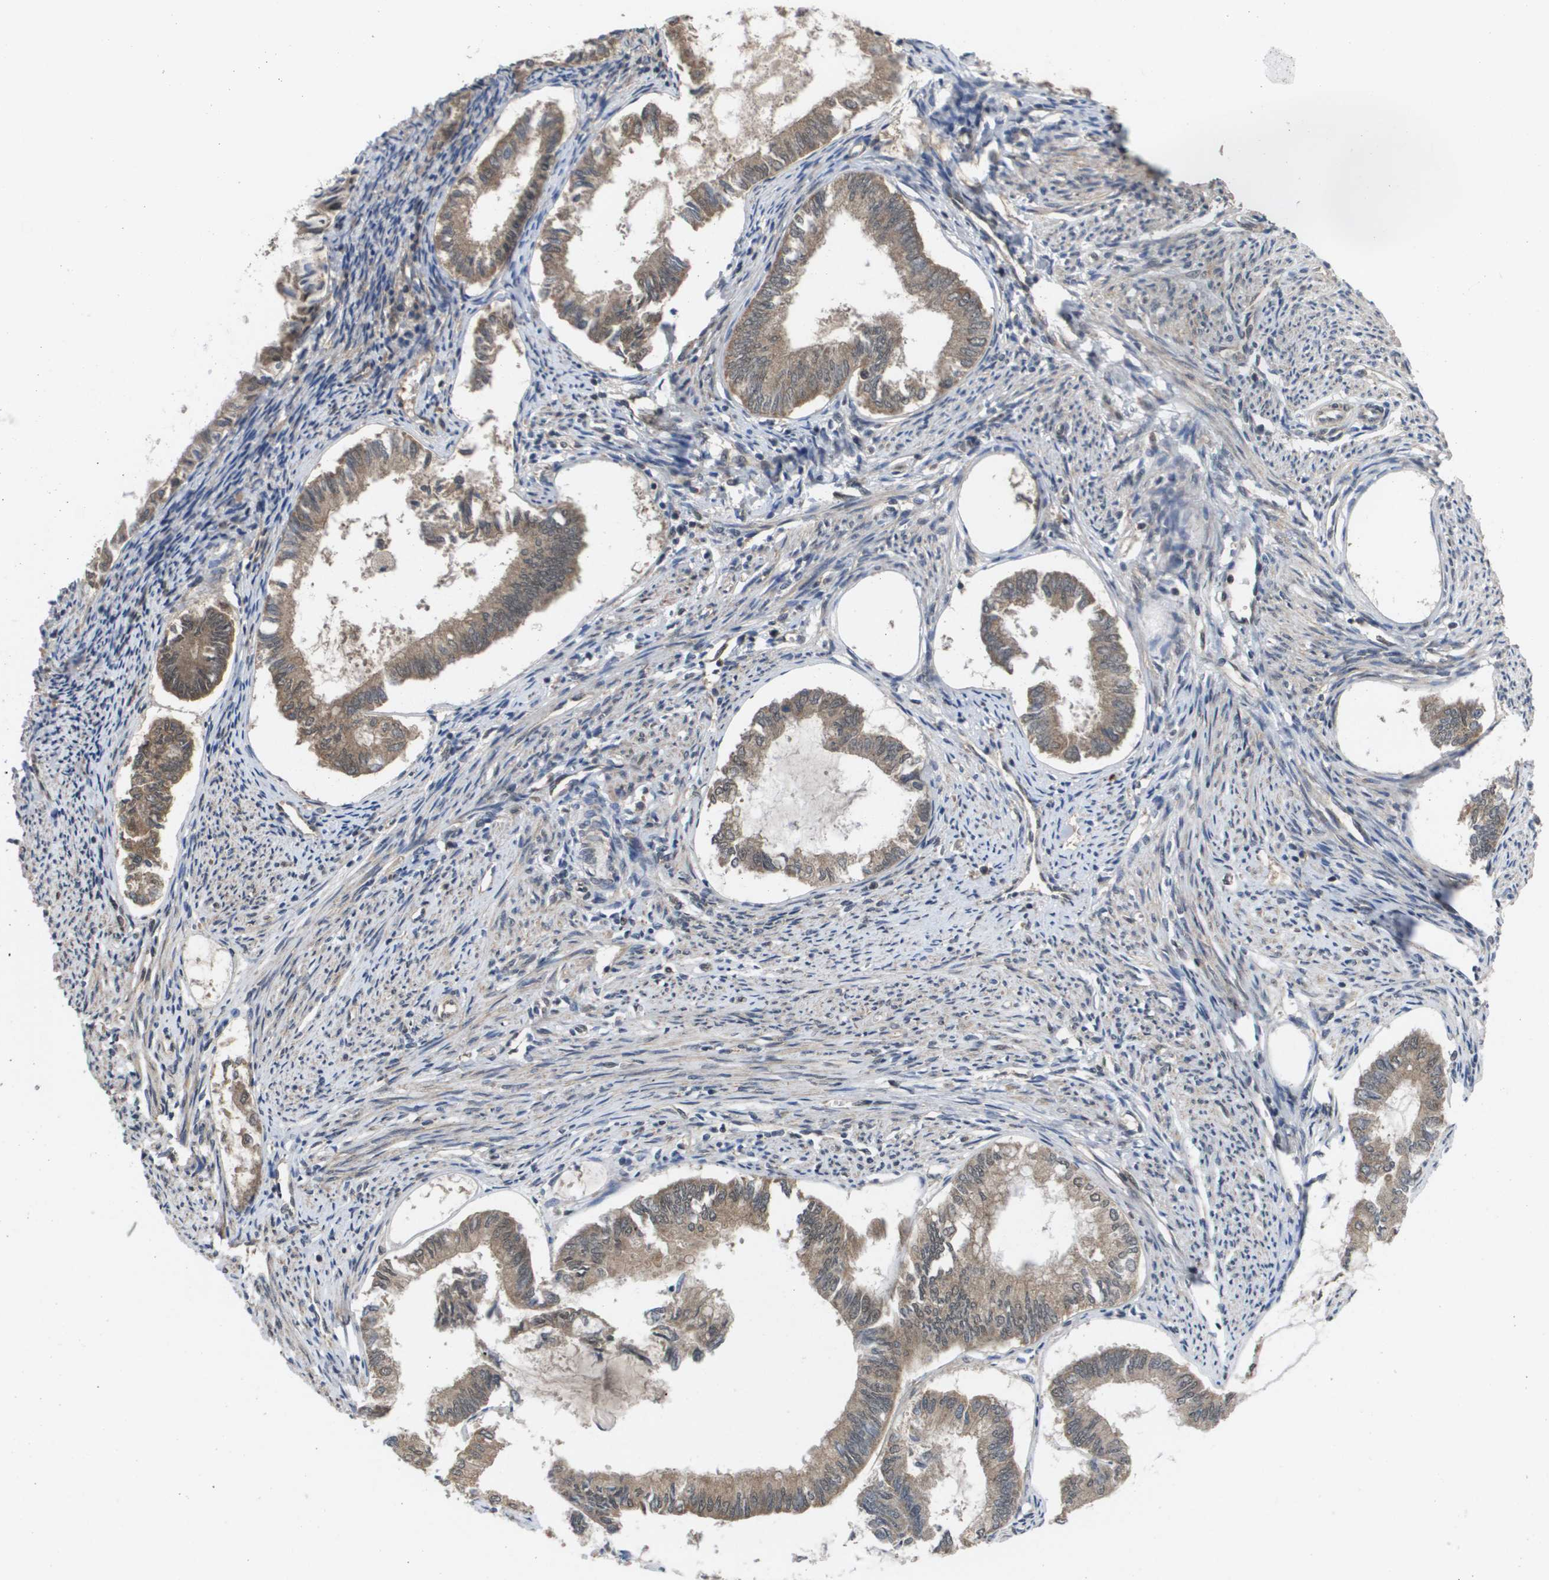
{"staining": {"intensity": "weak", "quantity": ">75%", "location": "cytoplasmic/membranous"}, "tissue": "endometrial cancer", "cell_type": "Tumor cells", "image_type": "cancer", "snomed": [{"axis": "morphology", "description": "Adenocarcinoma, NOS"}, {"axis": "topography", "description": "Endometrium"}], "caption": "Tumor cells reveal low levels of weak cytoplasmic/membranous staining in approximately >75% of cells in human endometrial cancer.", "gene": "AMBRA1", "patient": {"sex": "female", "age": 86}}